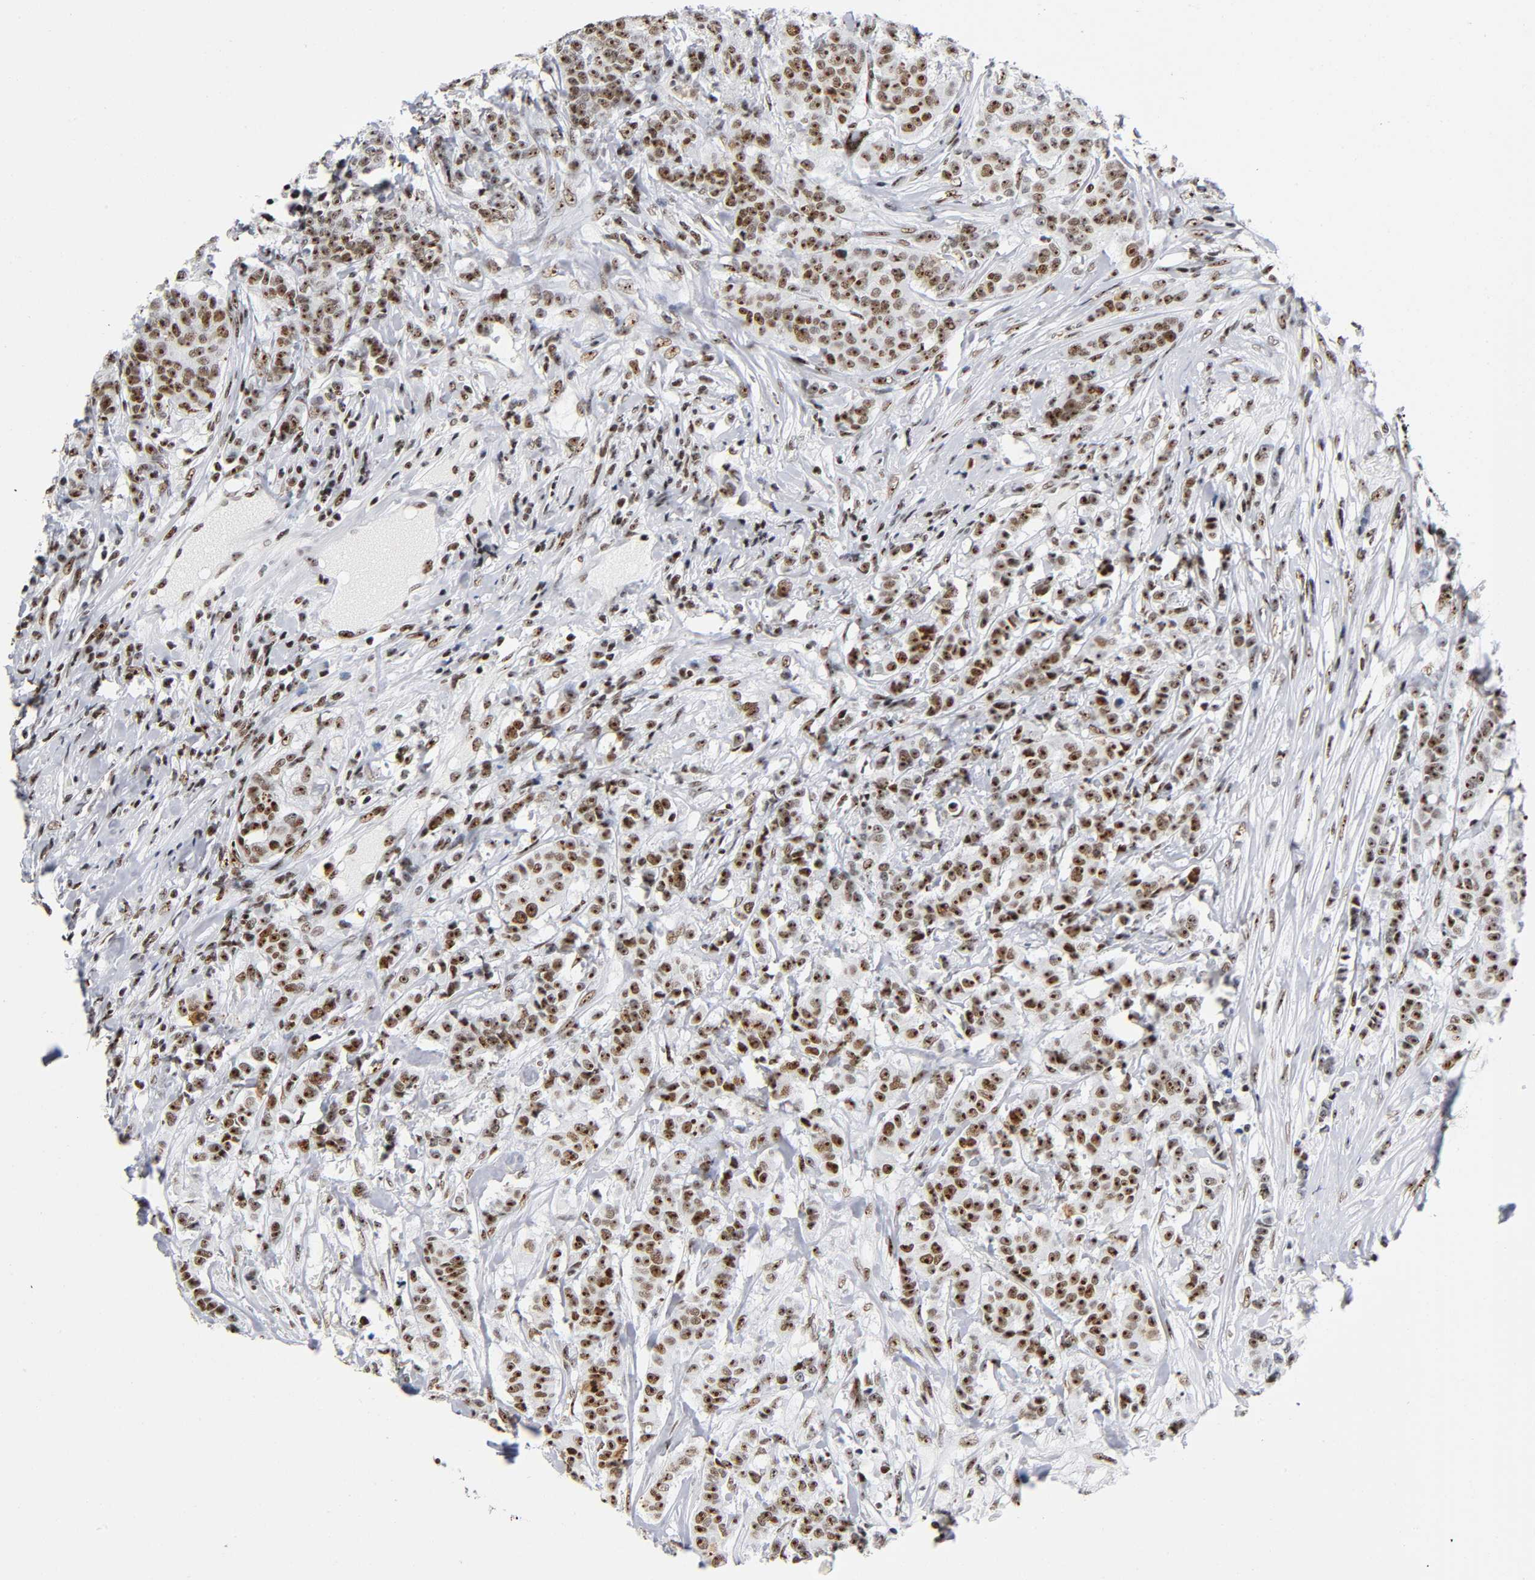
{"staining": {"intensity": "strong", "quantity": ">75%", "location": "nuclear"}, "tissue": "breast cancer", "cell_type": "Tumor cells", "image_type": "cancer", "snomed": [{"axis": "morphology", "description": "Duct carcinoma"}, {"axis": "topography", "description": "Breast"}], "caption": "Immunohistochemistry (IHC) of human intraductal carcinoma (breast) displays high levels of strong nuclear positivity in about >75% of tumor cells.", "gene": "UBTF", "patient": {"sex": "female", "age": 40}}